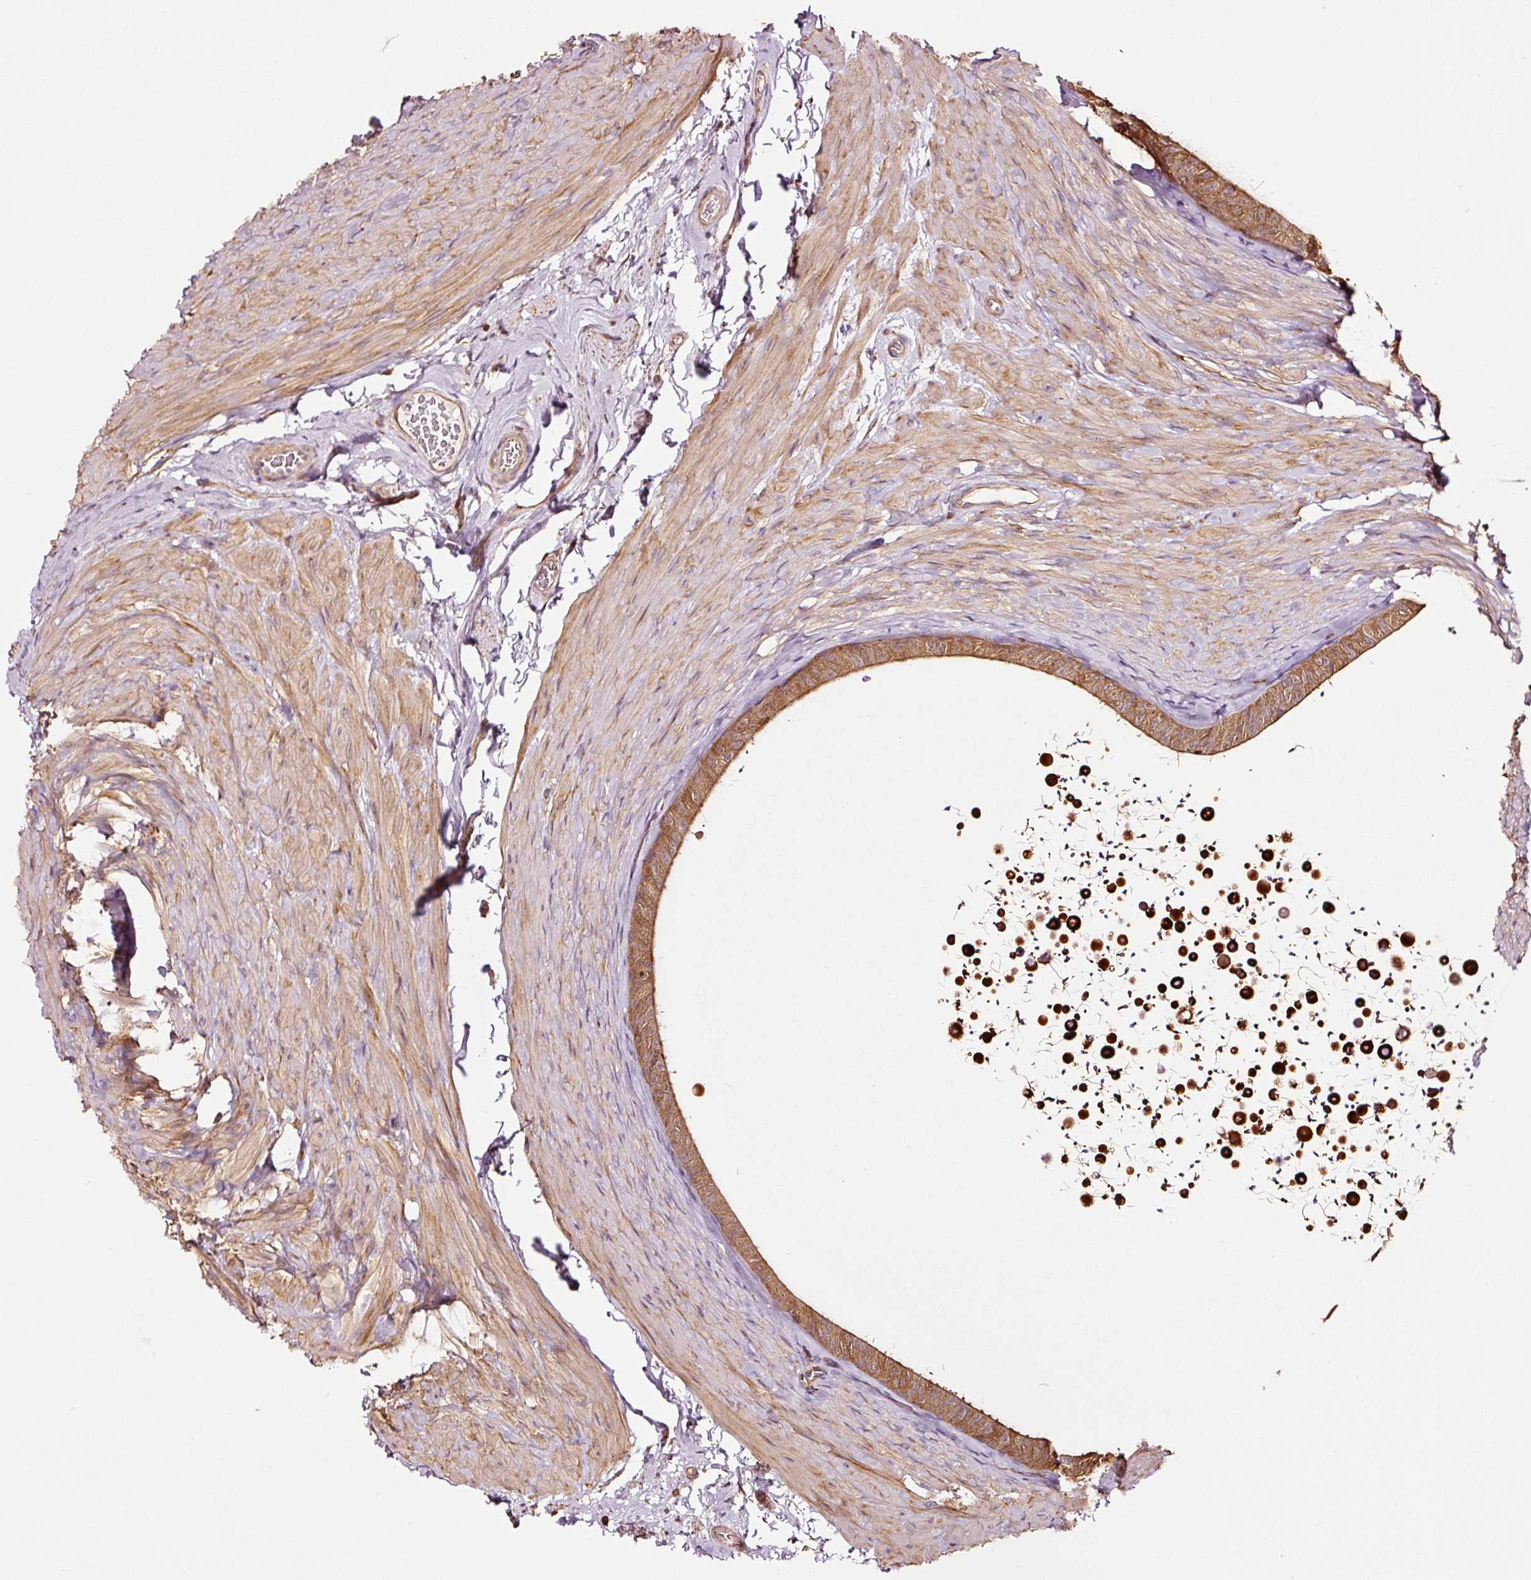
{"staining": {"intensity": "moderate", "quantity": ">75%", "location": "cytoplasmic/membranous"}, "tissue": "epididymis", "cell_type": "Glandular cells", "image_type": "normal", "snomed": [{"axis": "morphology", "description": "Normal tissue, NOS"}, {"axis": "topography", "description": "Epididymis, spermatic cord, NOS"}, {"axis": "topography", "description": "Epididymis"}], "caption": "Epididymis stained for a protein (brown) reveals moderate cytoplasmic/membranous positive staining in approximately >75% of glandular cells.", "gene": "METAP1", "patient": {"sex": "male", "age": 31}}